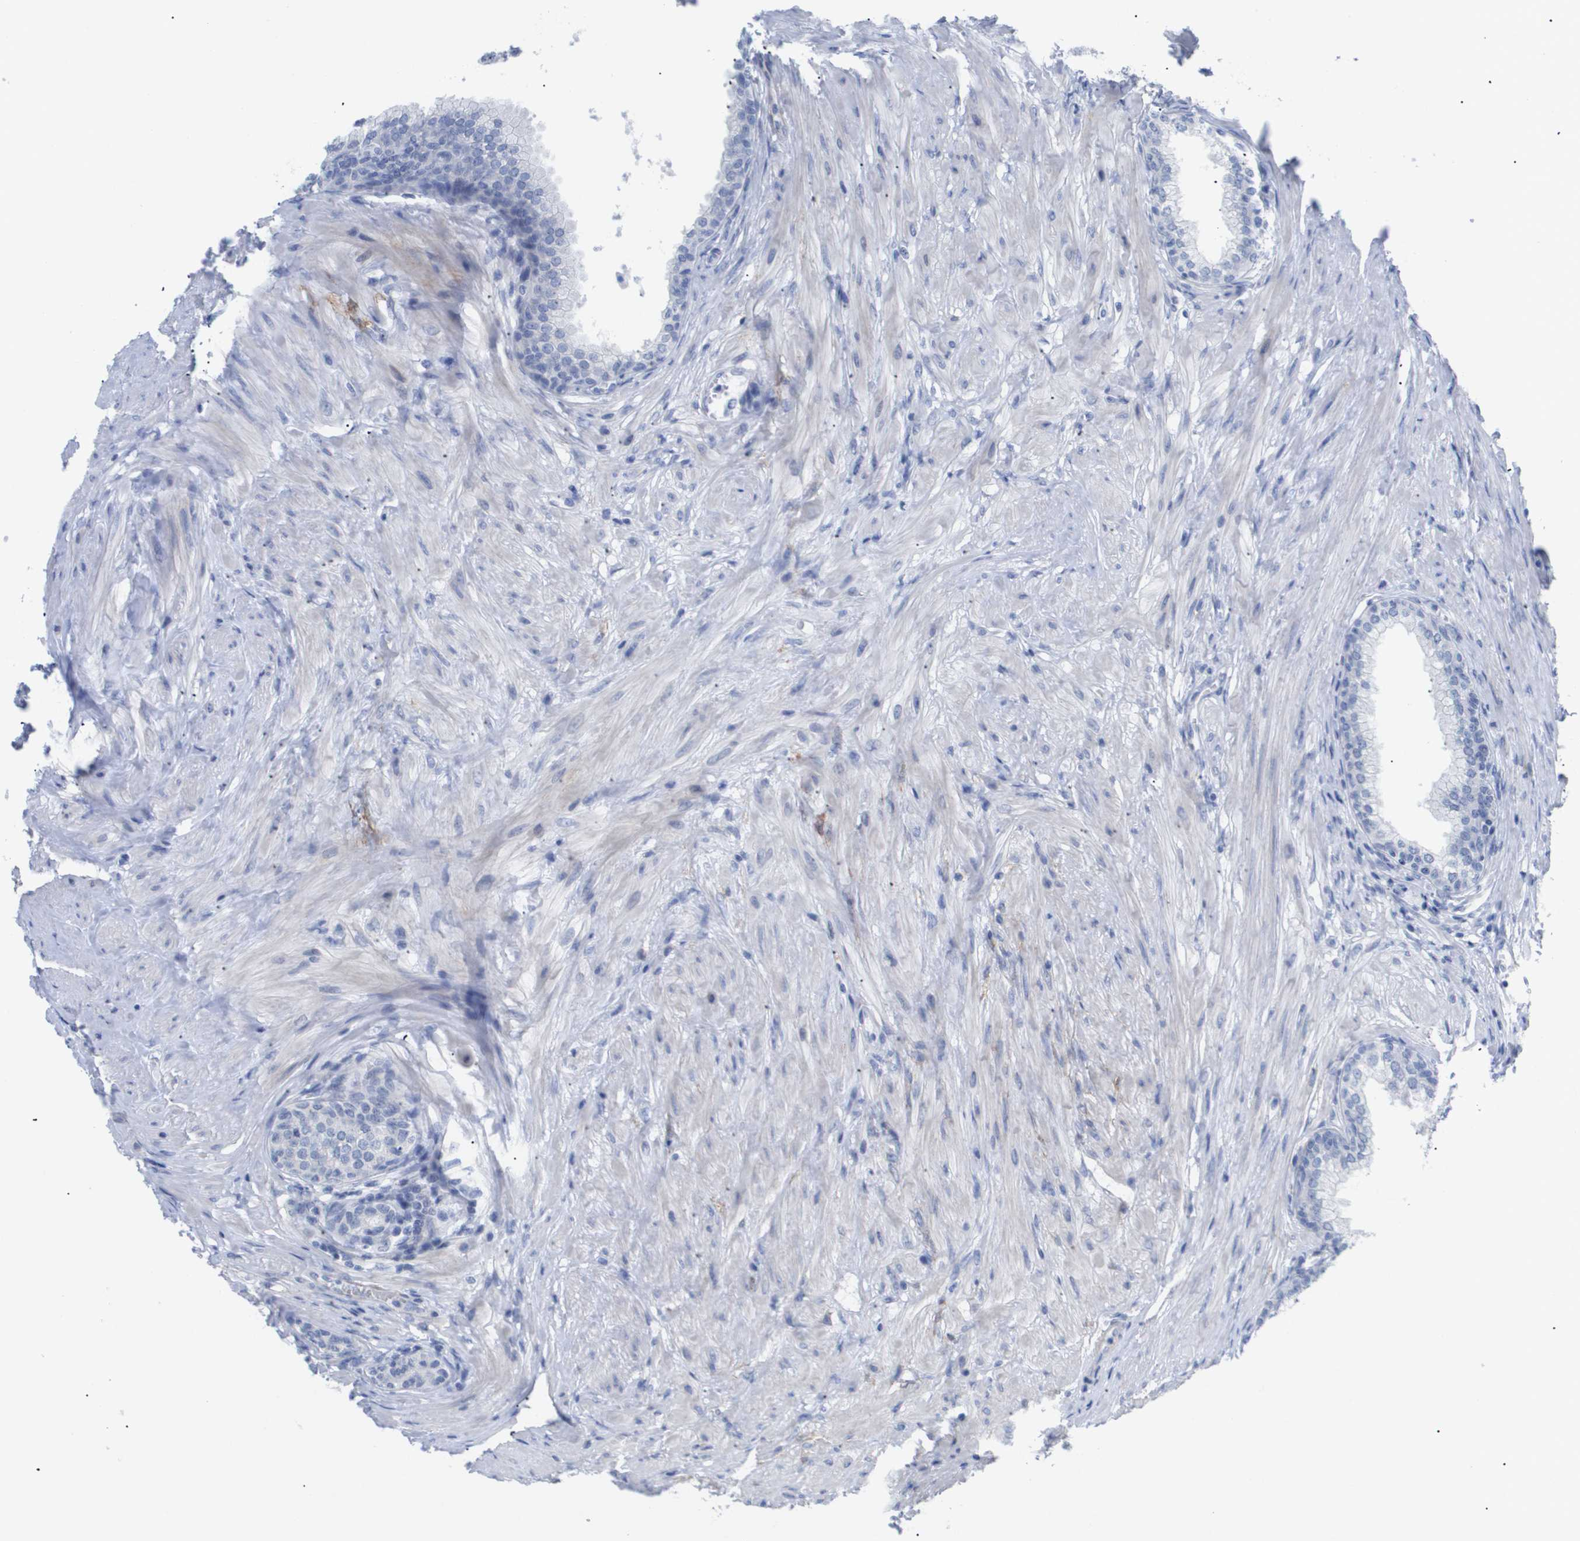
{"staining": {"intensity": "negative", "quantity": "none", "location": "none"}, "tissue": "prostate", "cell_type": "Glandular cells", "image_type": "normal", "snomed": [{"axis": "morphology", "description": "Normal tissue, NOS"}, {"axis": "morphology", "description": "Urothelial carcinoma, Low grade"}, {"axis": "topography", "description": "Urinary bladder"}, {"axis": "topography", "description": "Prostate"}], "caption": "Prostate was stained to show a protein in brown. There is no significant expression in glandular cells. (Brightfield microscopy of DAB immunohistochemistry at high magnification).", "gene": "CAV3", "patient": {"sex": "male", "age": 60}}